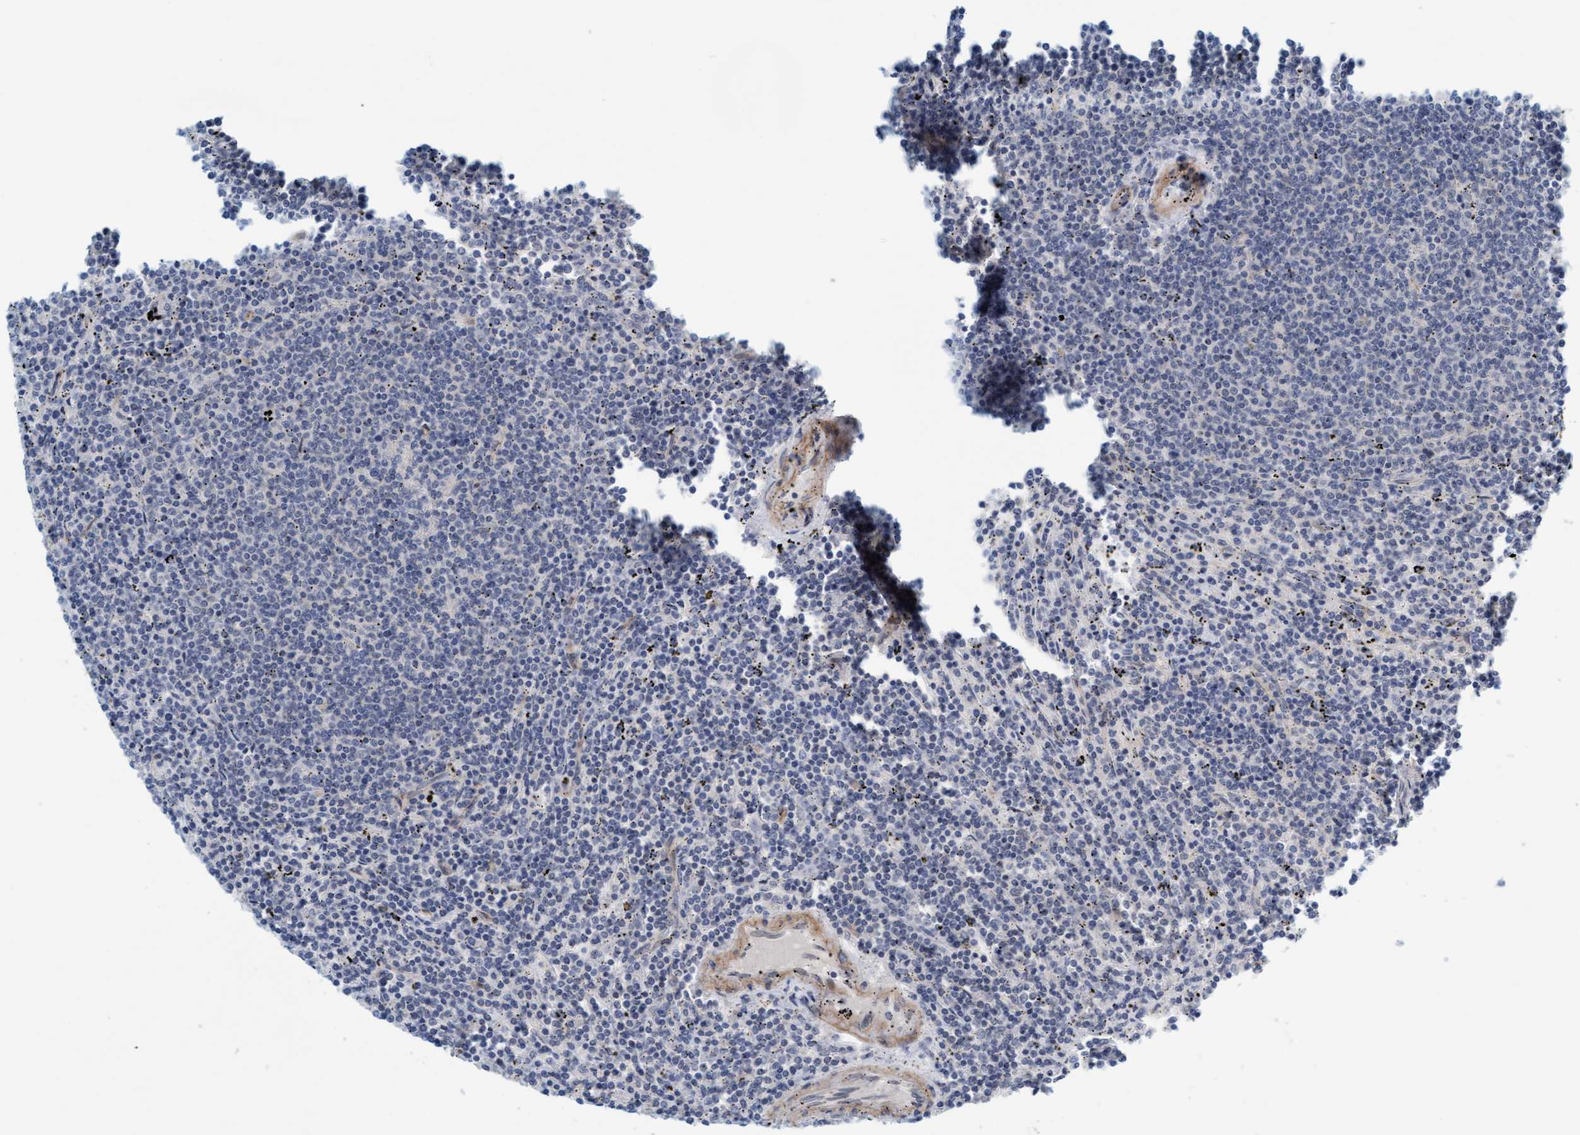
{"staining": {"intensity": "negative", "quantity": "none", "location": "none"}, "tissue": "lymphoma", "cell_type": "Tumor cells", "image_type": "cancer", "snomed": [{"axis": "morphology", "description": "Malignant lymphoma, non-Hodgkin's type, Low grade"}, {"axis": "topography", "description": "Spleen"}], "caption": "This is an IHC image of human lymphoma. There is no positivity in tumor cells.", "gene": "TSTD2", "patient": {"sex": "female", "age": 50}}